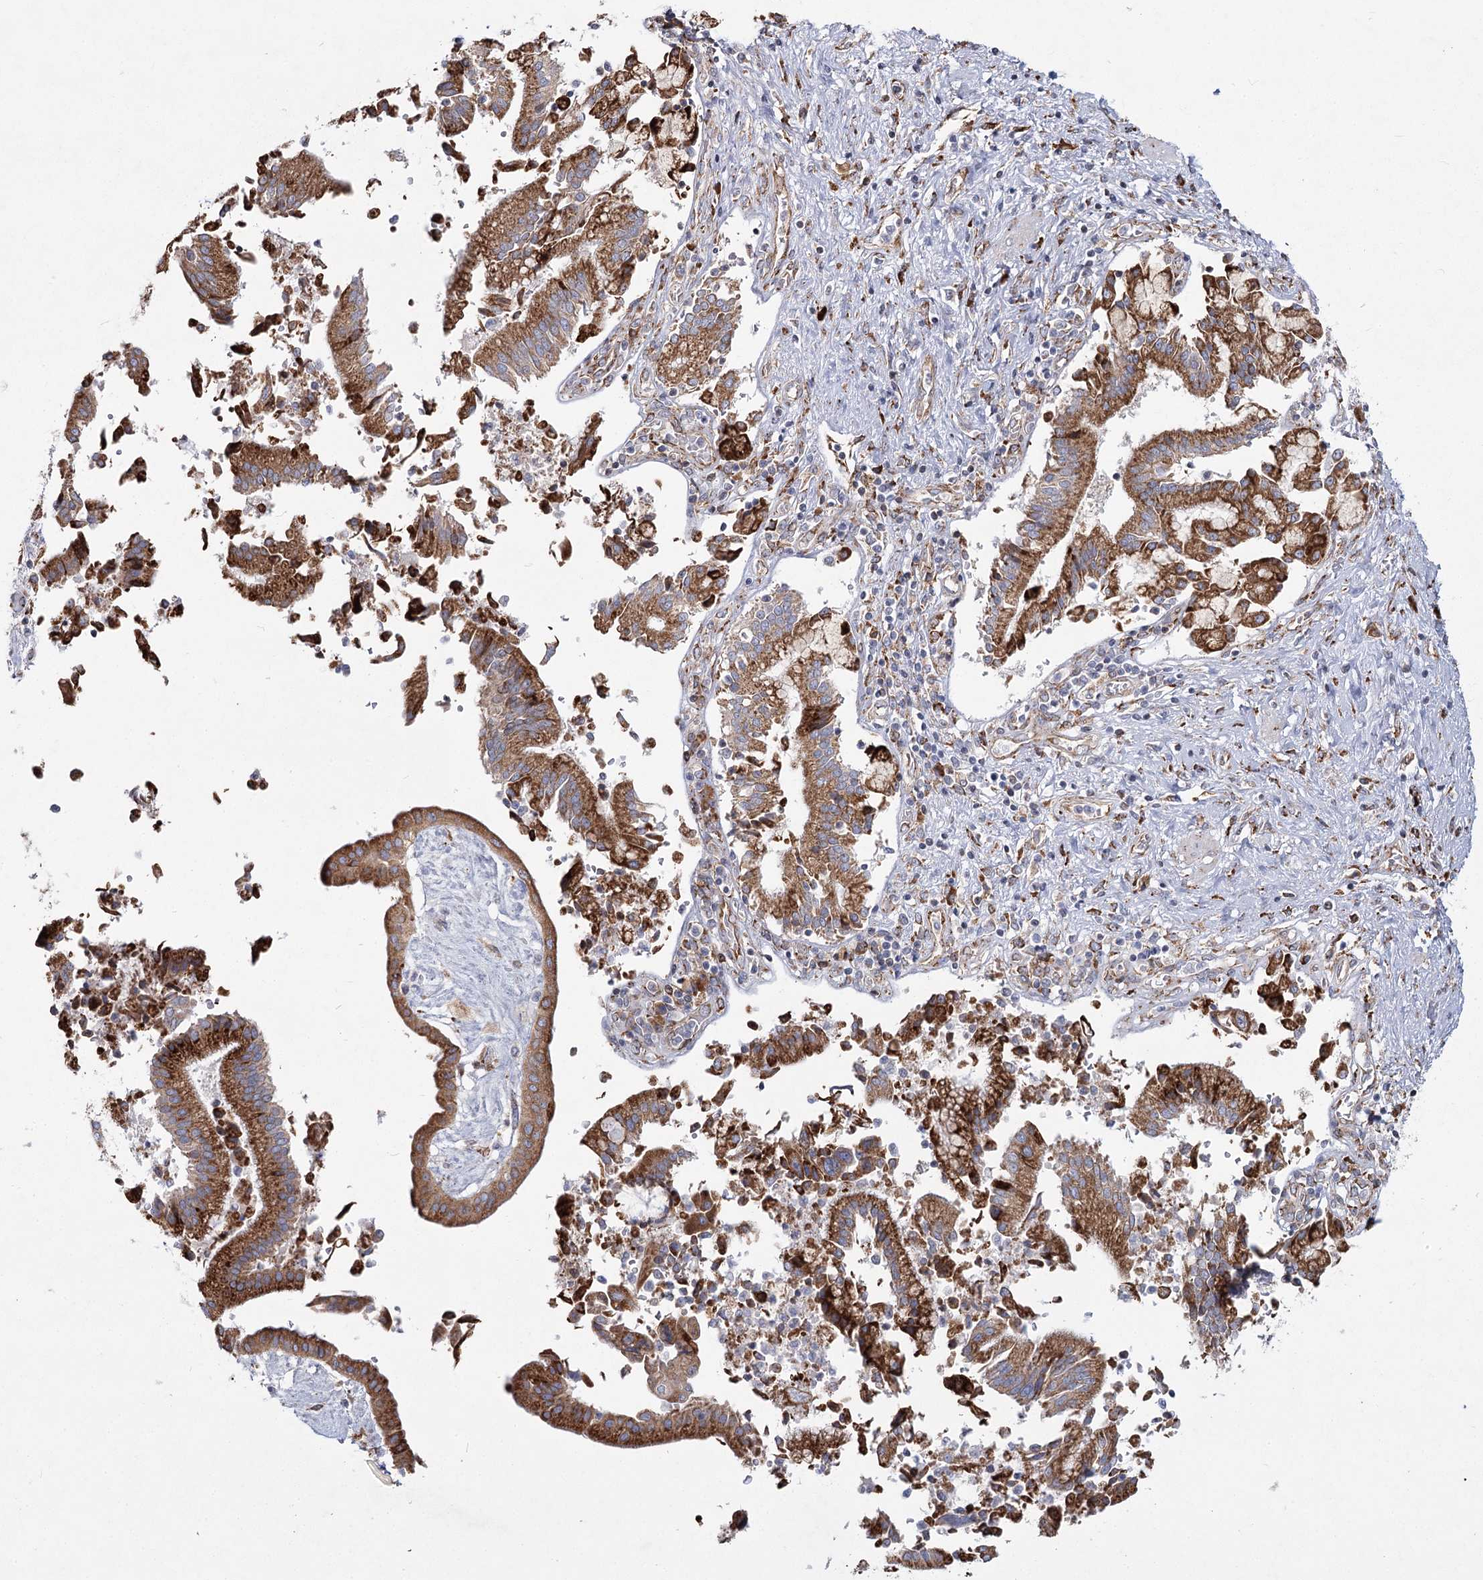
{"staining": {"intensity": "moderate", "quantity": ">75%", "location": "cytoplasmic/membranous"}, "tissue": "pancreatic cancer", "cell_type": "Tumor cells", "image_type": "cancer", "snomed": [{"axis": "morphology", "description": "Adenocarcinoma, NOS"}, {"axis": "topography", "description": "Pancreas"}], "caption": "Immunohistochemistry (IHC) (DAB) staining of human pancreatic adenocarcinoma shows moderate cytoplasmic/membranous protein positivity in about >75% of tumor cells.", "gene": "NHLRC2", "patient": {"sex": "male", "age": 46}}